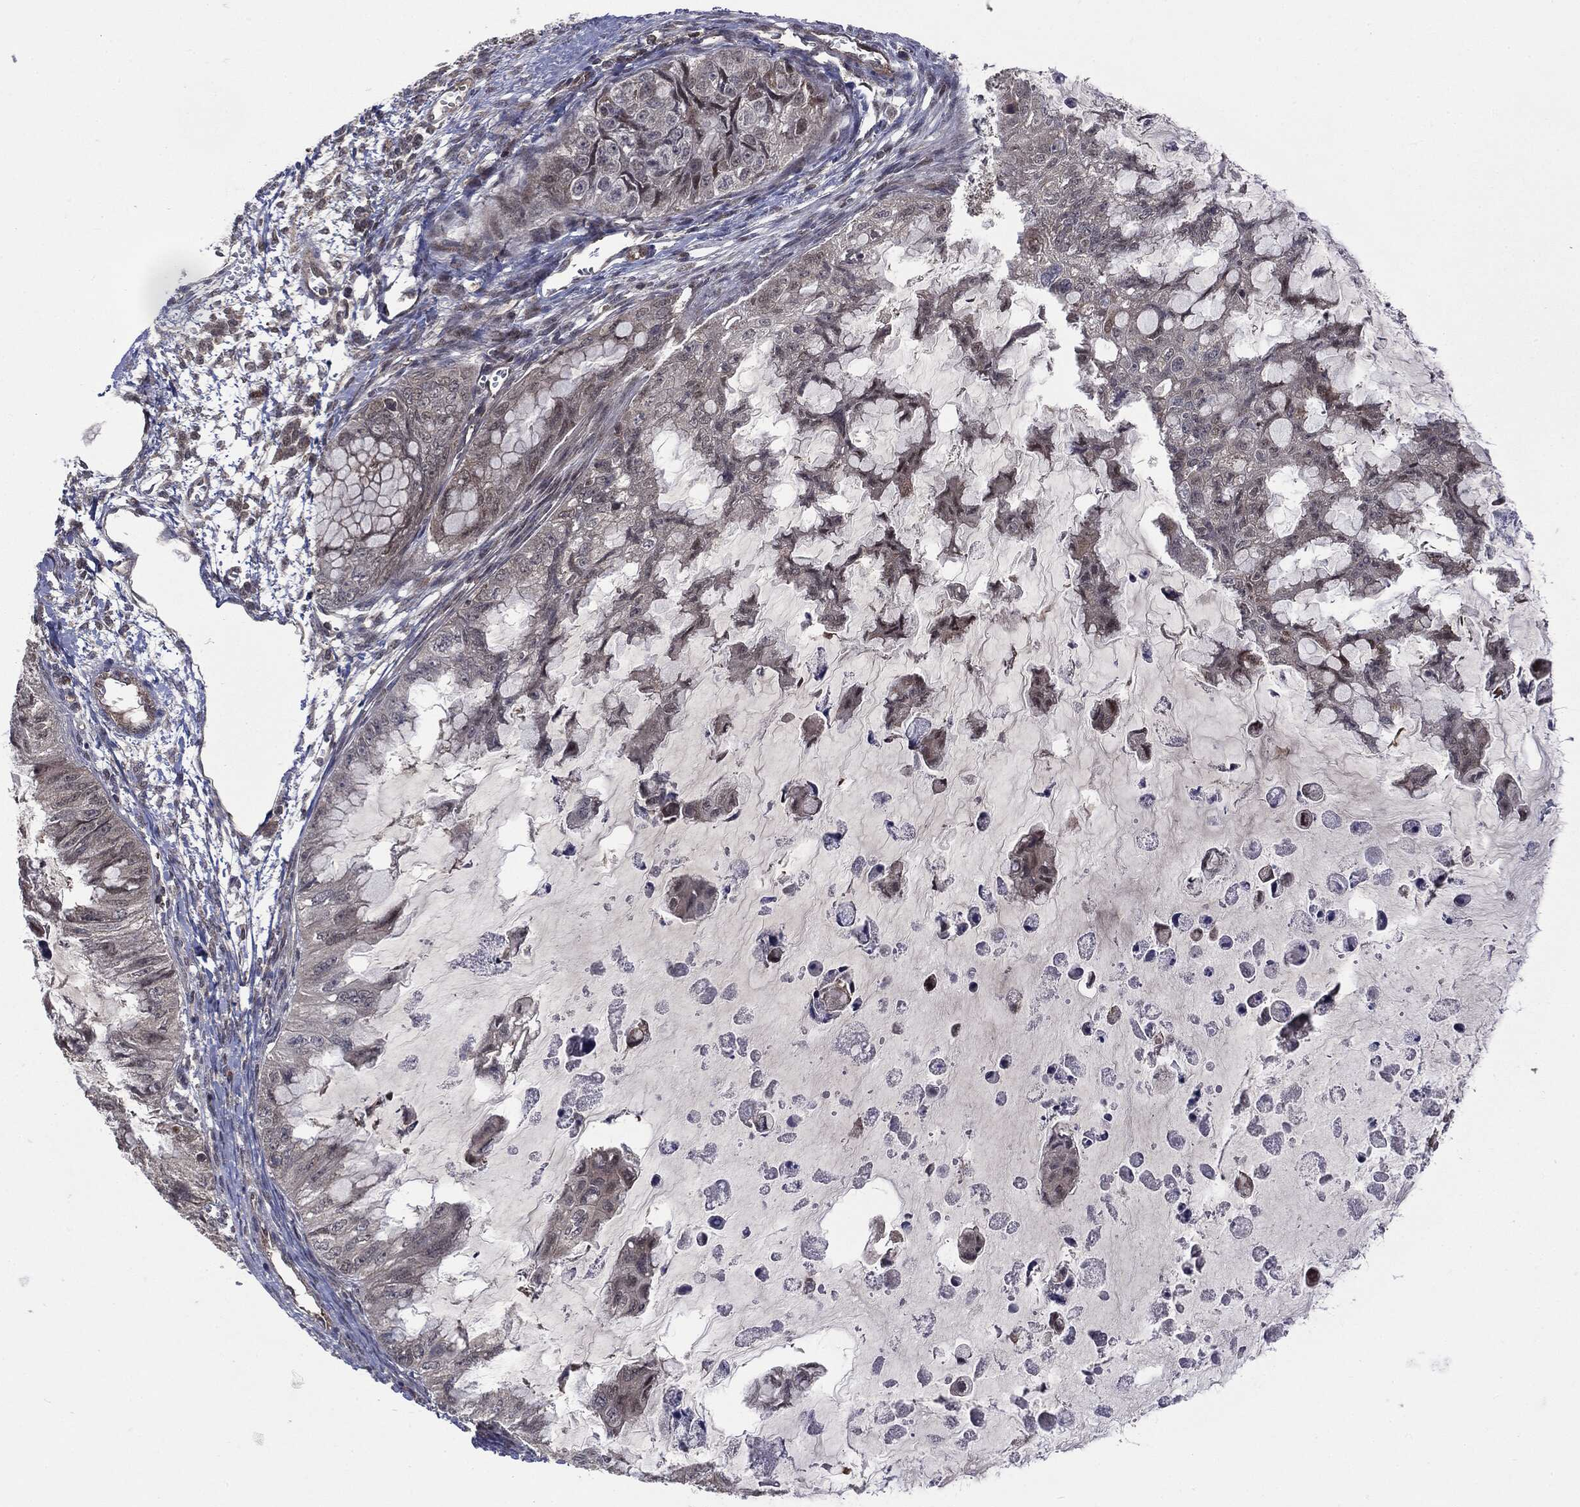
{"staining": {"intensity": "negative", "quantity": "none", "location": "none"}, "tissue": "ovarian cancer", "cell_type": "Tumor cells", "image_type": "cancer", "snomed": [{"axis": "morphology", "description": "Cystadenocarcinoma, mucinous, NOS"}, {"axis": "topography", "description": "Ovary"}], "caption": "Immunohistochemical staining of human ovarian cancer shows no significant staining in tumor cells.", "gene": "PTPA", "patient": {"sex": "female", "age": 72}}